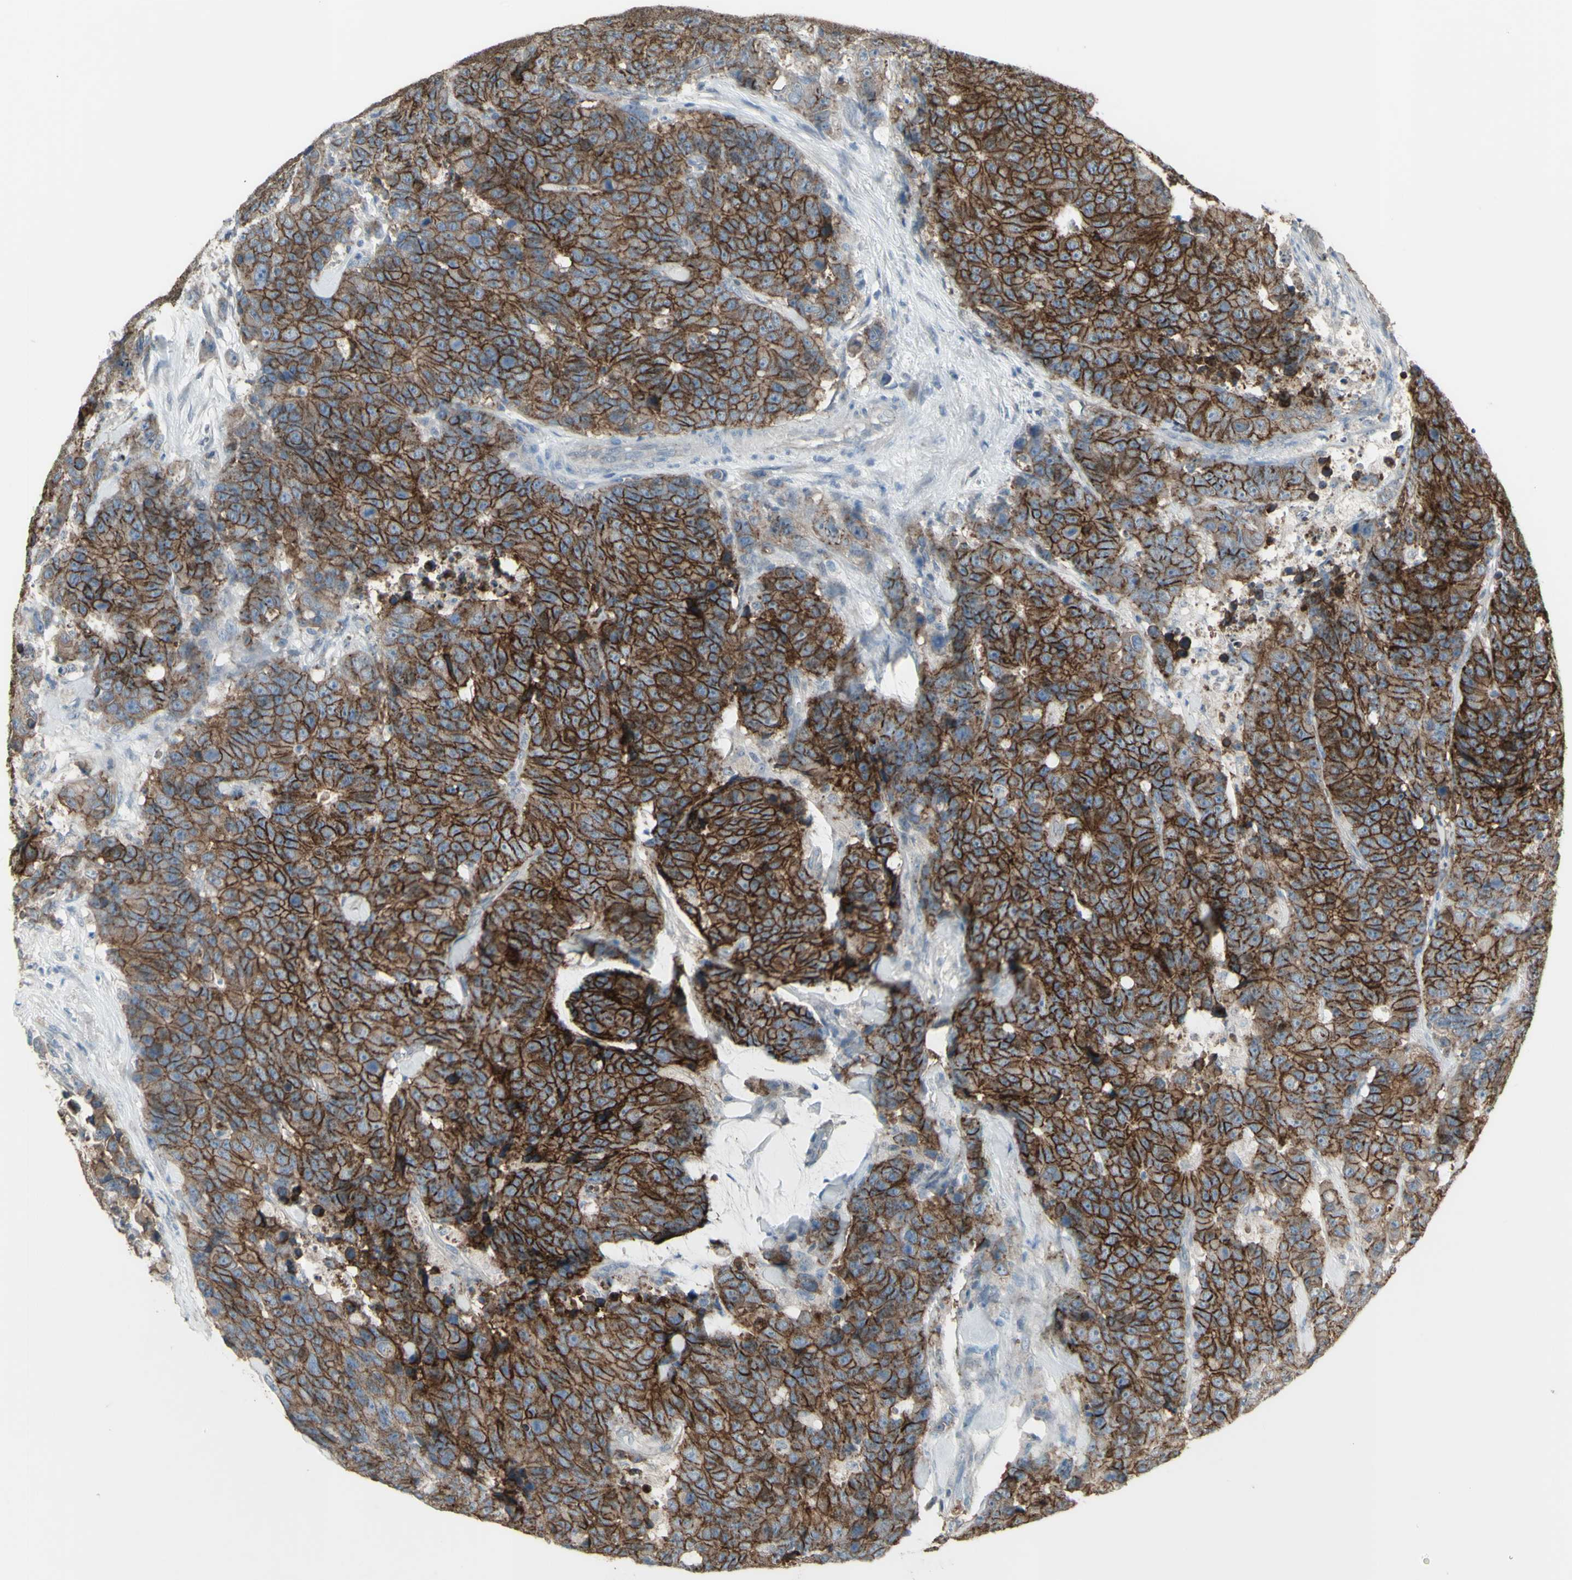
{"staining": {"intensity": "strong", "quantity": ">75%", "location": "cytoplasmic/membranous"}, "tissue": "colorectal cancer", "cell_type": "Tumor cells", "image_type": "cancer", "snomed": [{"axis": "morphology", "description": "Adenocarcinoma, NOS"}, {"axis": "topography", "description": "Colon"}], "caption": "A brown stain highlights strong cytoplasmic/membranous positivity of a protein in human adenocarcinoma (colorectal) tumor cells.", "gene": "FXYD3", "patient": {"sex": "female", "age": 86}}